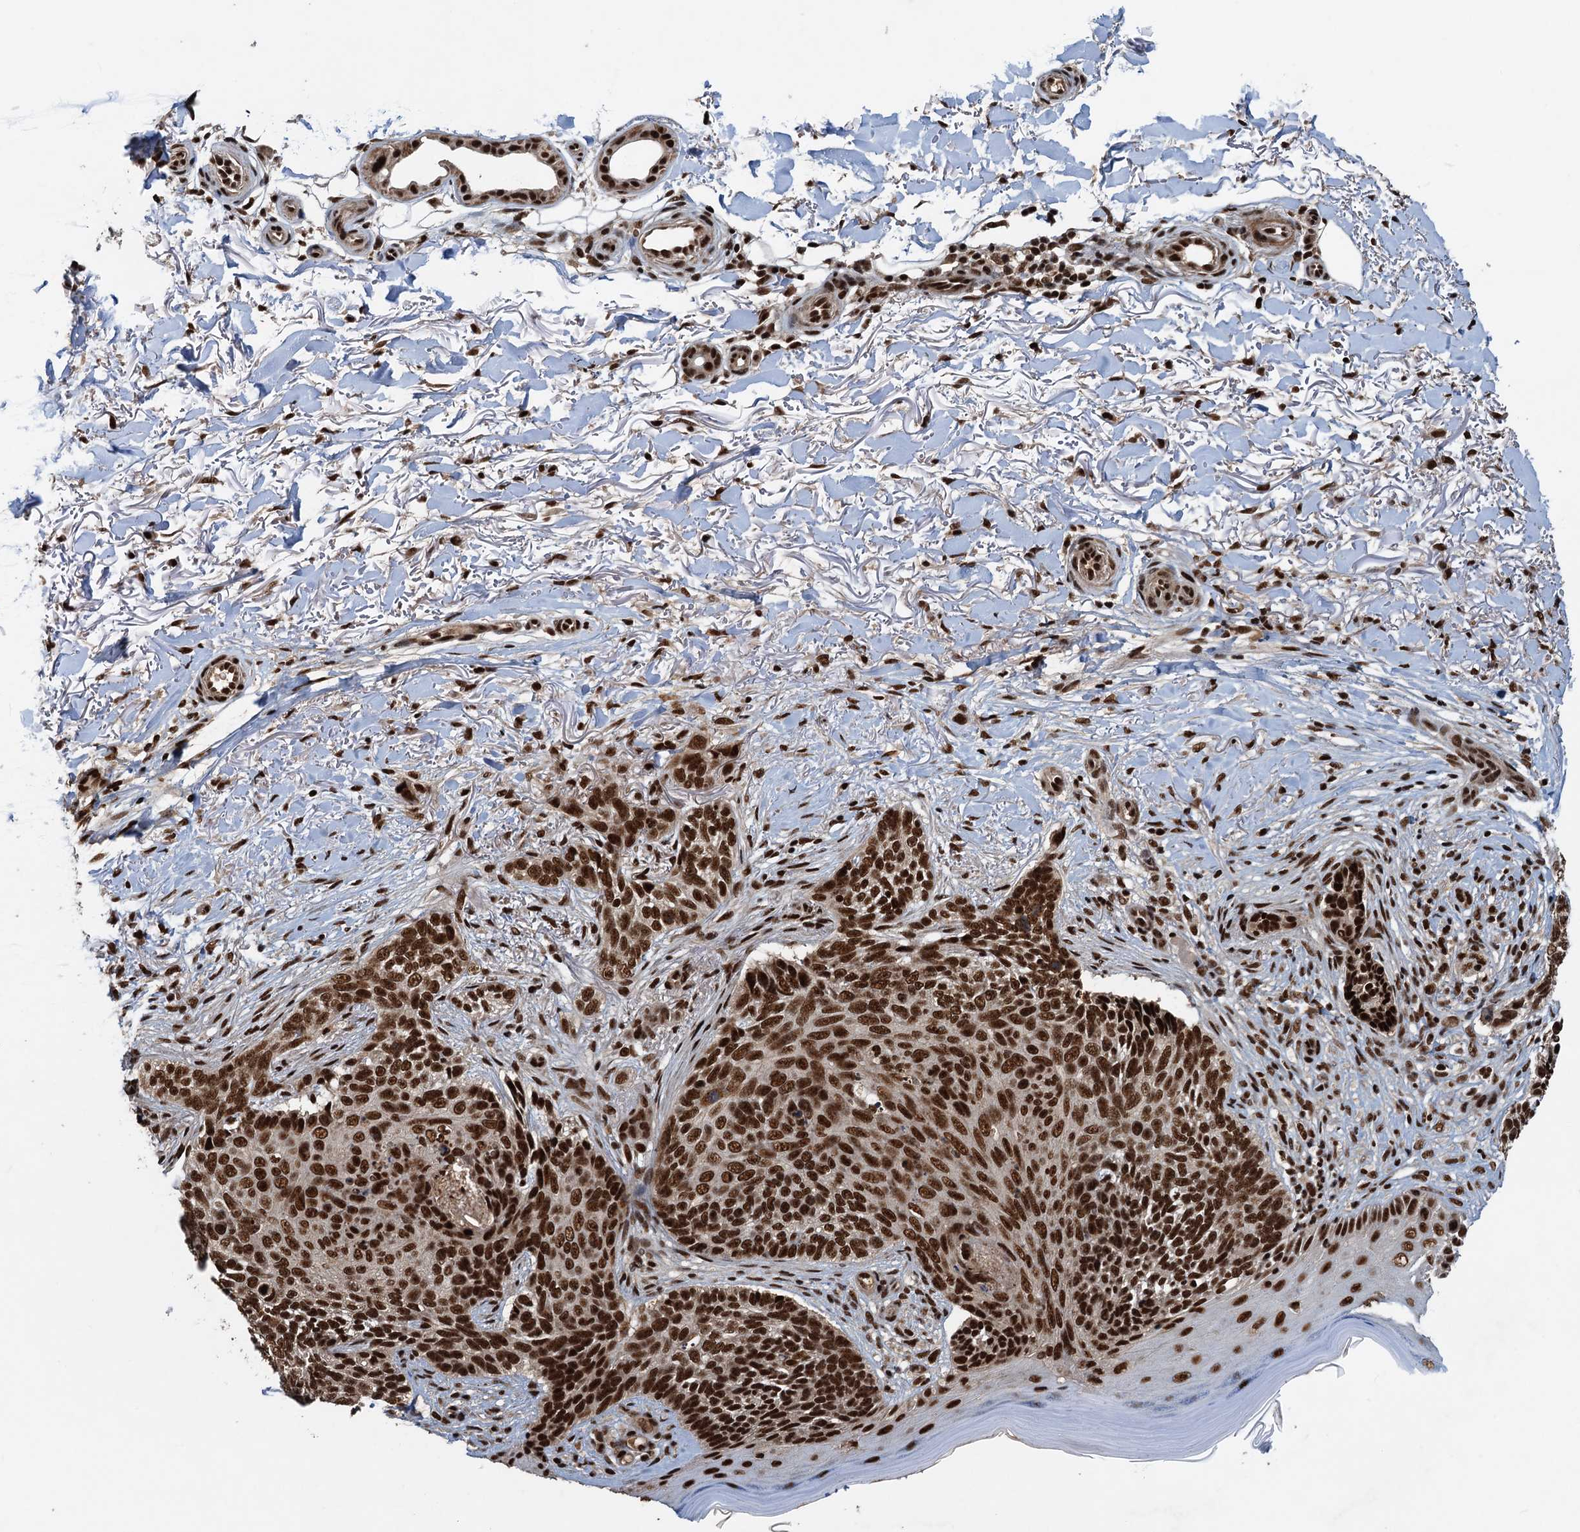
{"staining": {"intensity": "moderate", "quantity": ">75%", "location": "nuclear"}, "tissue": "skin cancer", "cell_type": "Tumor cells", "image_type": "cancer", "snomed": [{"axis": "morphology", "description": "Normal tissue, NOS"}, {"axis": "morphology", "description": "Basal cell carcinoma"}, {"axis": "topography", "description": "Skin"}], "caption": "Immunohistochemical staining of human skin cancer shows moderate nuclear protein staining in about >75% of tumor cells. The staining was performed using DAB to visualize the protein expression in brown, while the nuclei were stained in blue with hematoxylin (Magnification: 20x).", "gene": "ZC3H18", "patient": {"sex": "female", "age": 67}}